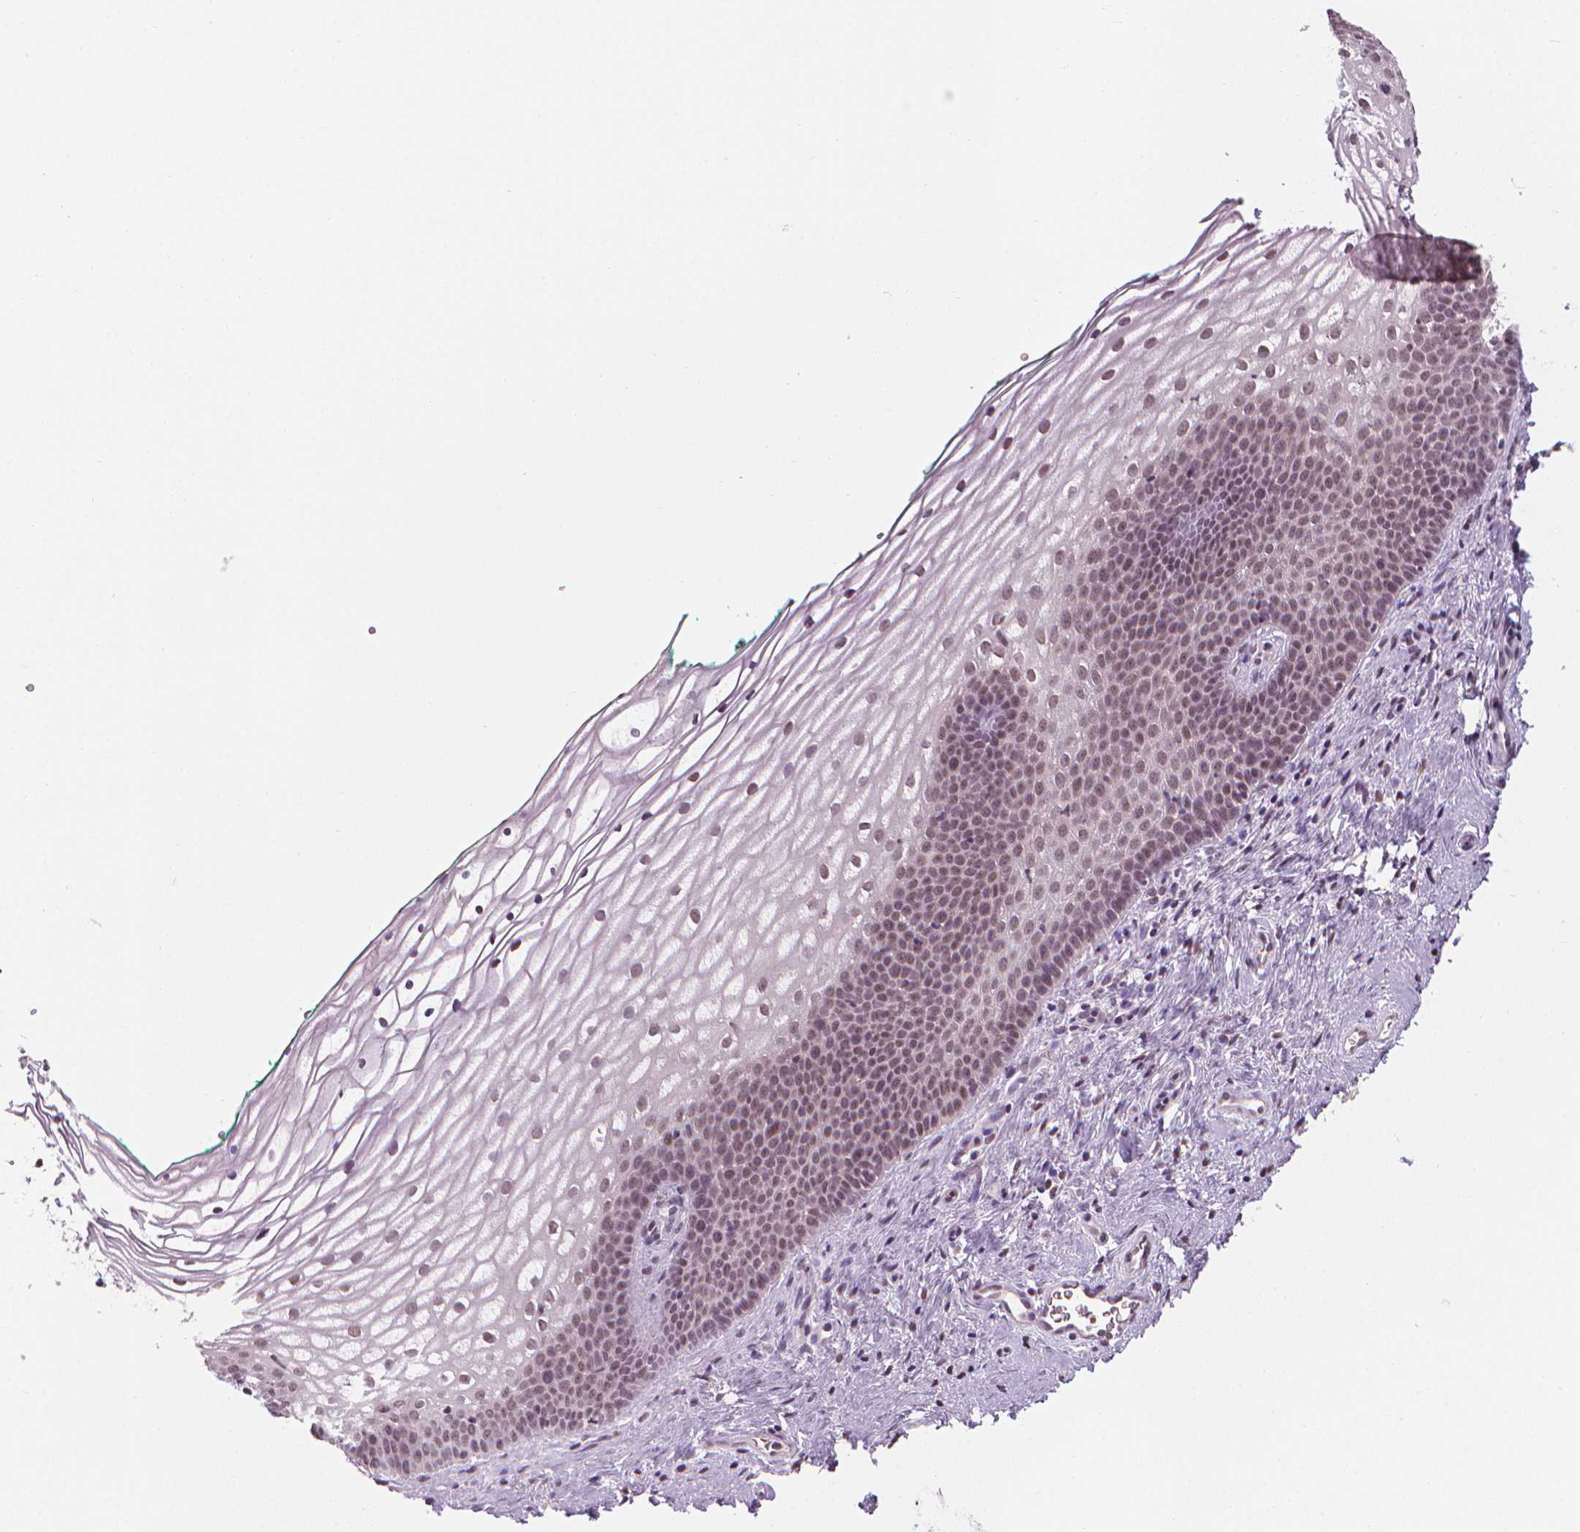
{"staining": {"intensity": "weak", "quantity": ">75%", "location": "nuclear"}, "tissue": "vagina", "cell_type": "Squamous epithelial cells", "image_type": "normal", "snomed": [{"axis": "morphology", "description": "Normal tissue, NOS"}, {"axis": "topography", "description": "Vagina"}], "caption": "Protein expression analysis of unremarkable human vagina reveals weak nuclear staining in about >75% of squamous epithelial cells.", "gene": "CDKN1C", "patient": {"sex": "female", "age": 44}}